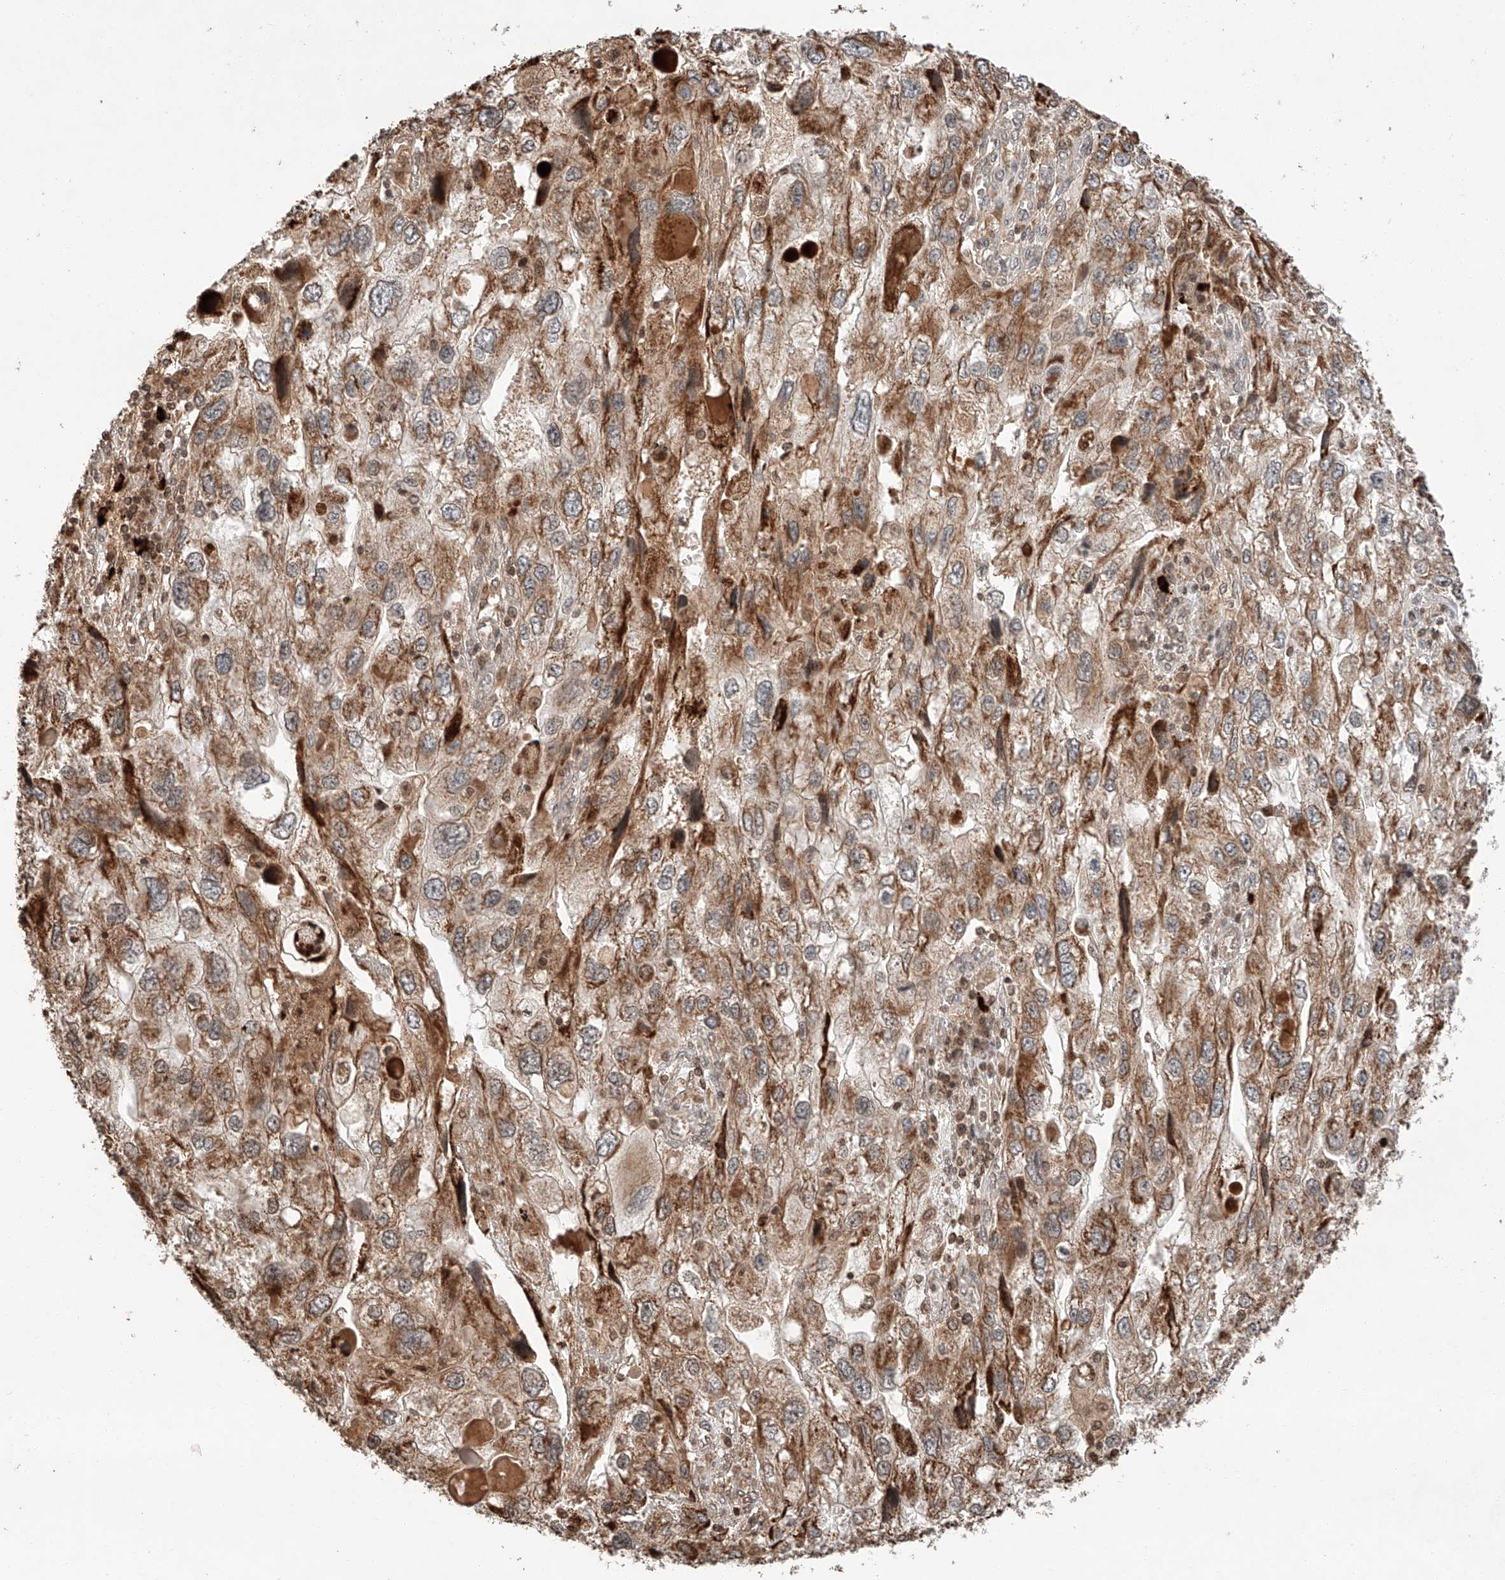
{"staining": {"intensity": "moderate", "quantity": ">75%", "location": "cytoplasmic/membranous"}, "tissue": "endometrial cancer", "cell_type": "Tumor cells", "image_type": "cancer", "snomed": [{"axis": "morphology", "description": "Adenocarcinoma, NOS"}, {"axis": "topography", "description": "Endometrium"}], "caption": "IHC of endometrial adenocarcinoma reveals medium levels of moderate cytoplasmic/membranous staining in approximately >75% of tumor cells.", "gene": "ARHGAP33", "patient": {"sex": "female", "age": 49}}